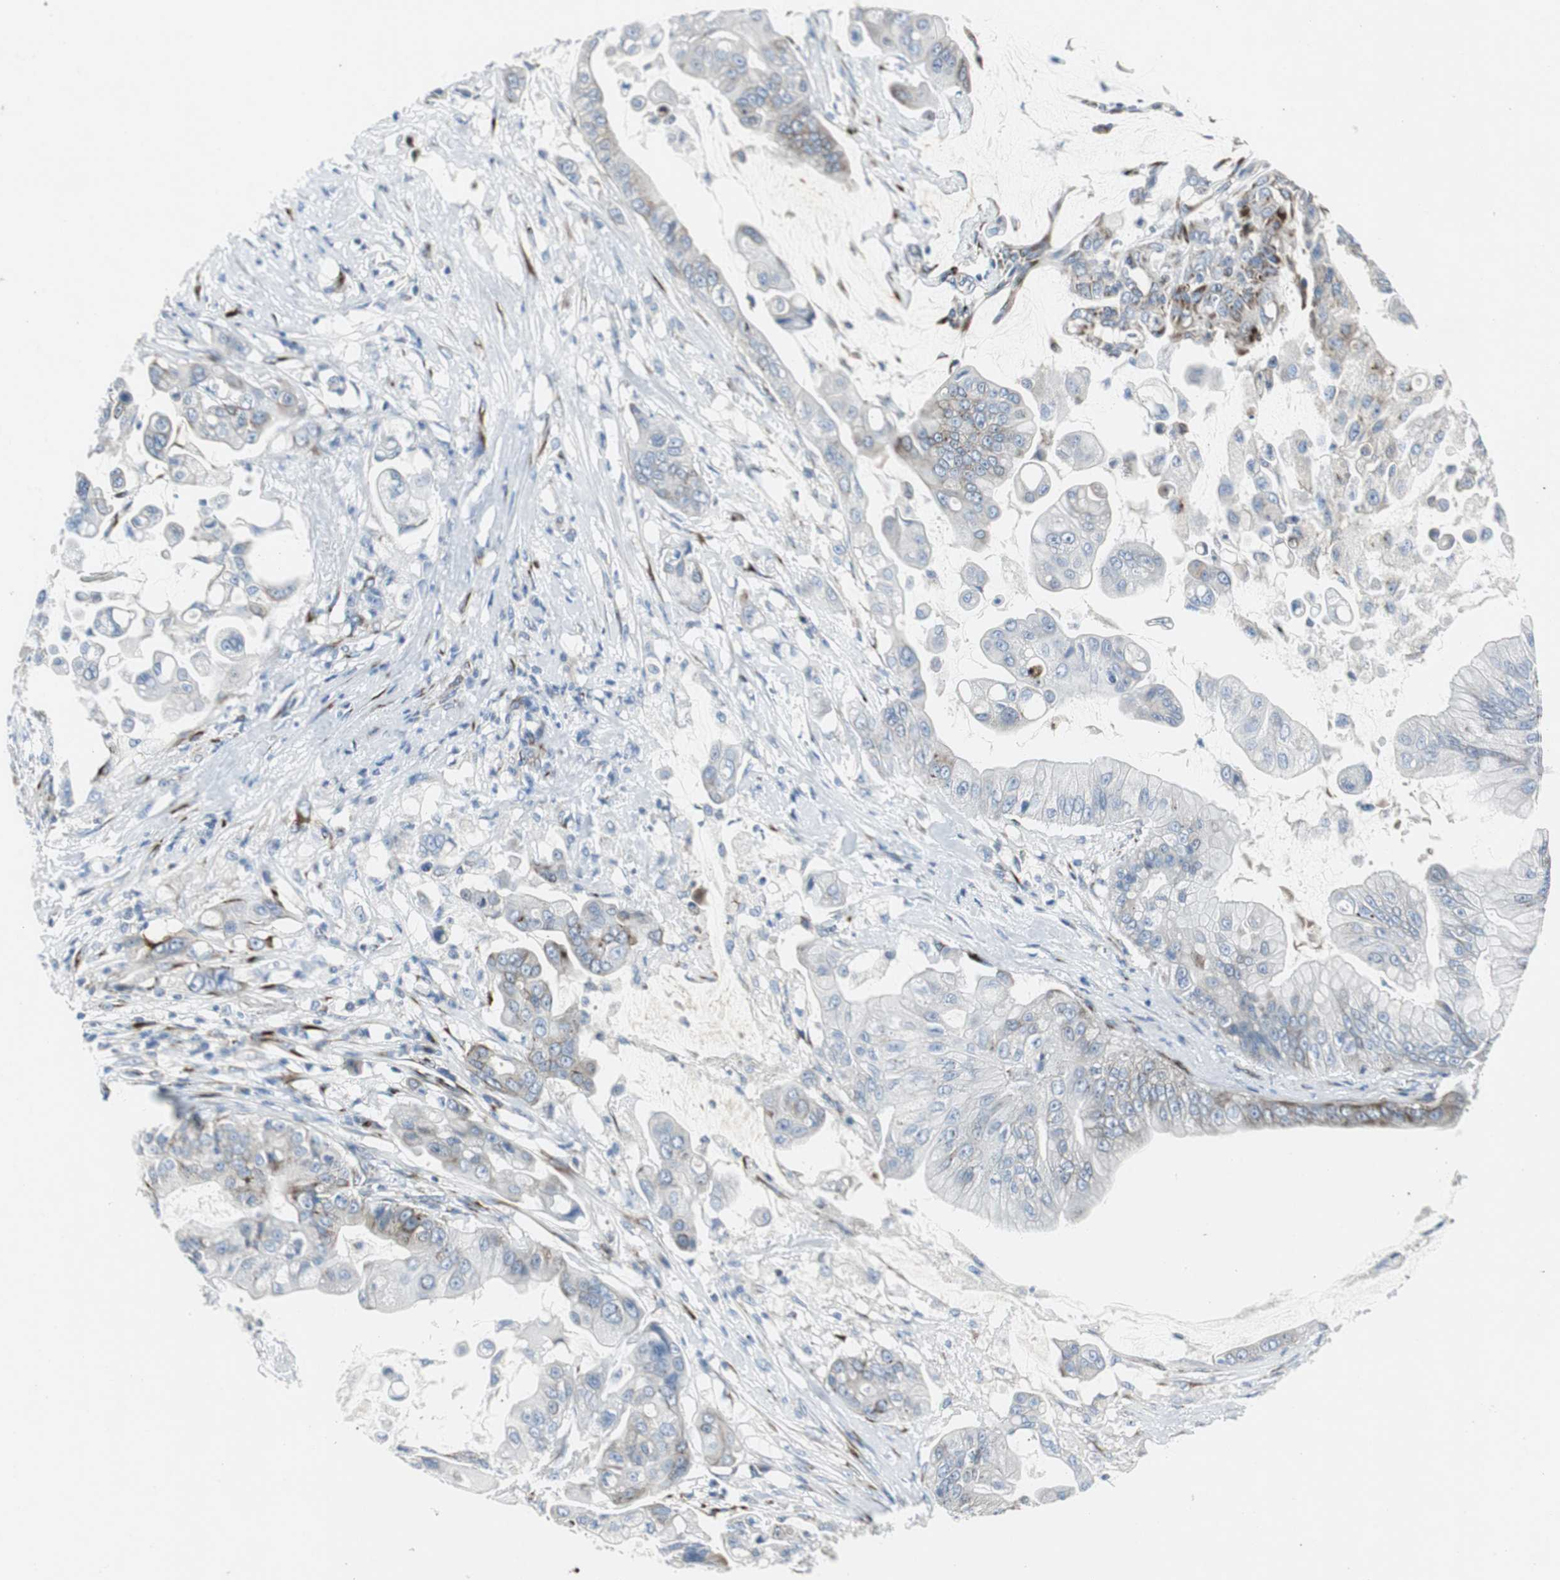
{"staining": {"intensity": "strong", "quantity": "25%-75%", "location": "cytoplasmic/membranous"}, "tissue": "pancreatic cancer", "cell_type": "Tumor cells", "image_type": "cancer", "snomed": [{"axis": "morphology", "description": "Adenocarcinoma, NOS"}, {"axis": "topography", "description": "Pancreas"}], "caption": "Human pancreatic cancer stained for a protein (brown) reveals strong cytoplasmic/membranous positive staining in about 25%-75% of tumor cells.", "gene": "BBC3", "patient": {"sex": "female", "age": 75}}